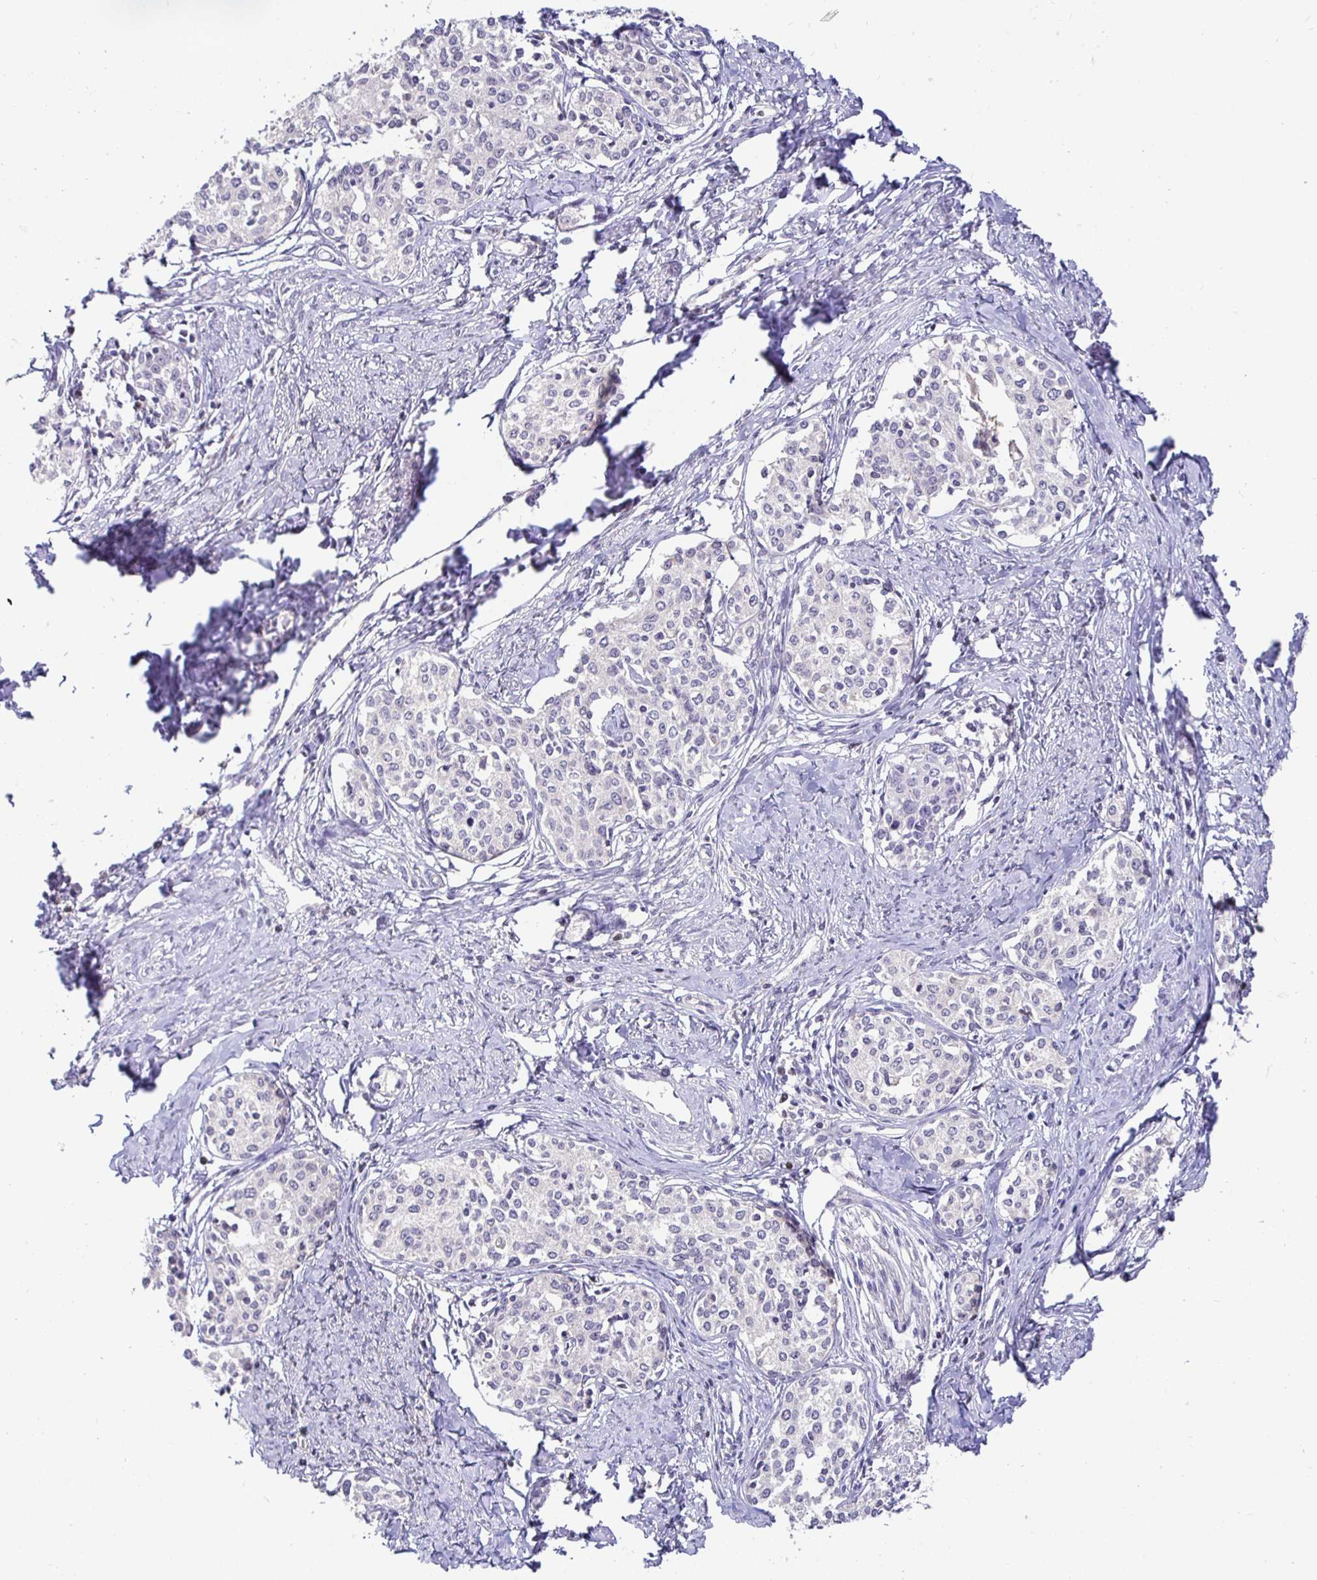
{"staining": {"intensity": "negative", "quantity": "none", "location": "none"}, "tissue": "cervical cancer", "cell_type": "Tumor cells", "image_type": "cancer", "snomed": [{"axis": "morphology", "description": "Squamous cell carcinoma, NOS"}, {"axis": "morphology", "description": "Adenocarcinoma, NOS"}, {"axis": "topography", "description": "Cervix"}], "caption": "Immunohistochemical staining of squamous cell carcinoma (cervical) displays no significant staining in tumor cells.", "gene": "SATB1", "patient": {"sex": "female", "age": 52}}